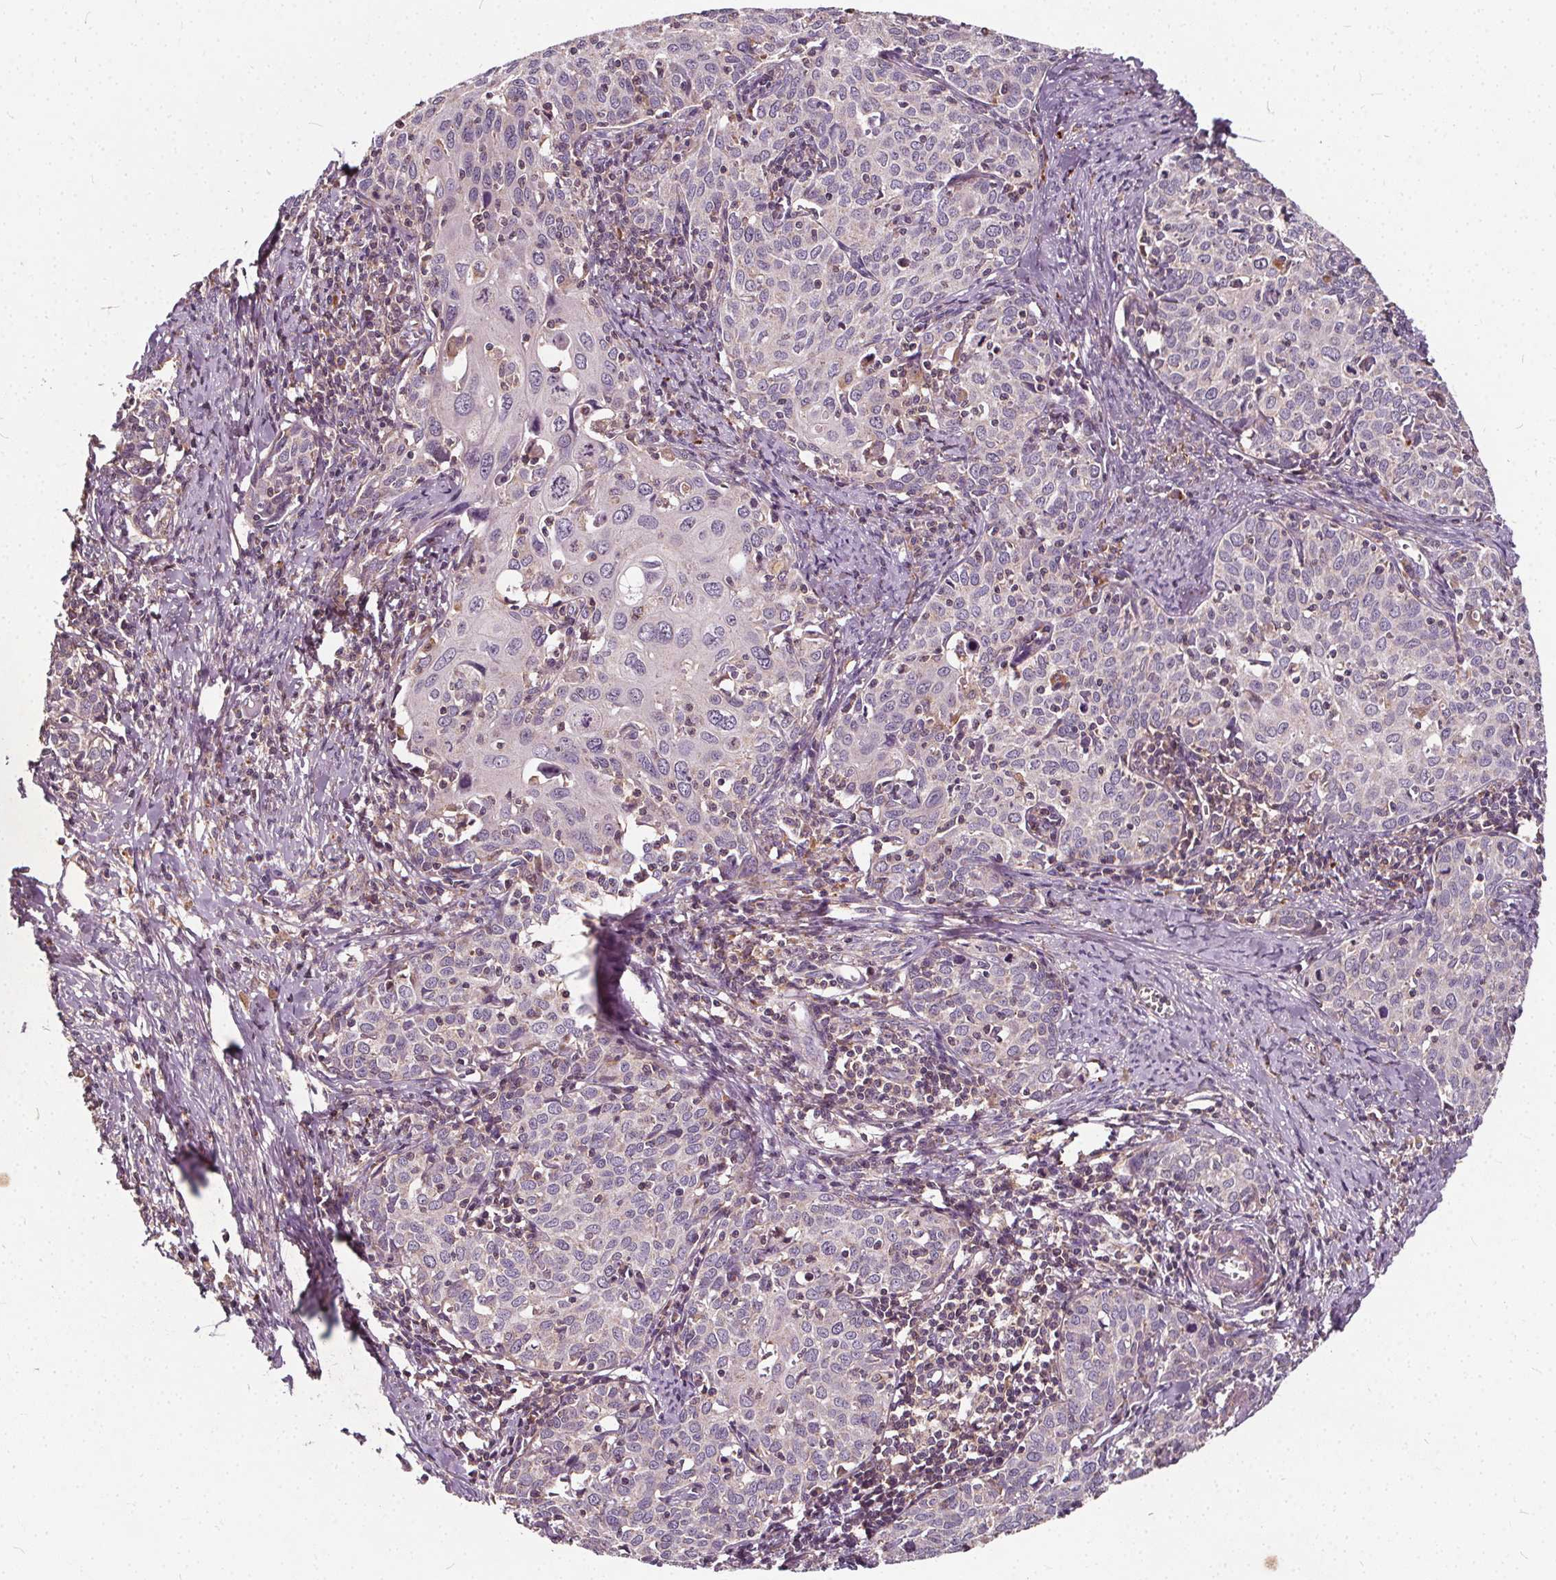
{"staining": {"intensity": "negative", "quantity": "none", "location": "none"}, "tissue": "cervical cancer", "cell_type": "Tumor cells", "image_type": "cancer", "snomed": [{"axis": "morphology", "description": "Squamous cell carcinoma, NOS"}, {"axis": "topography", "description": "Cervix"}], "caption": "Image shows no significant protein positivity in tumor cells of cervical cancer (squamous cell carcinoma).", "gene": "ORAI2", "patient": {"sex": "female", "age": 62}}